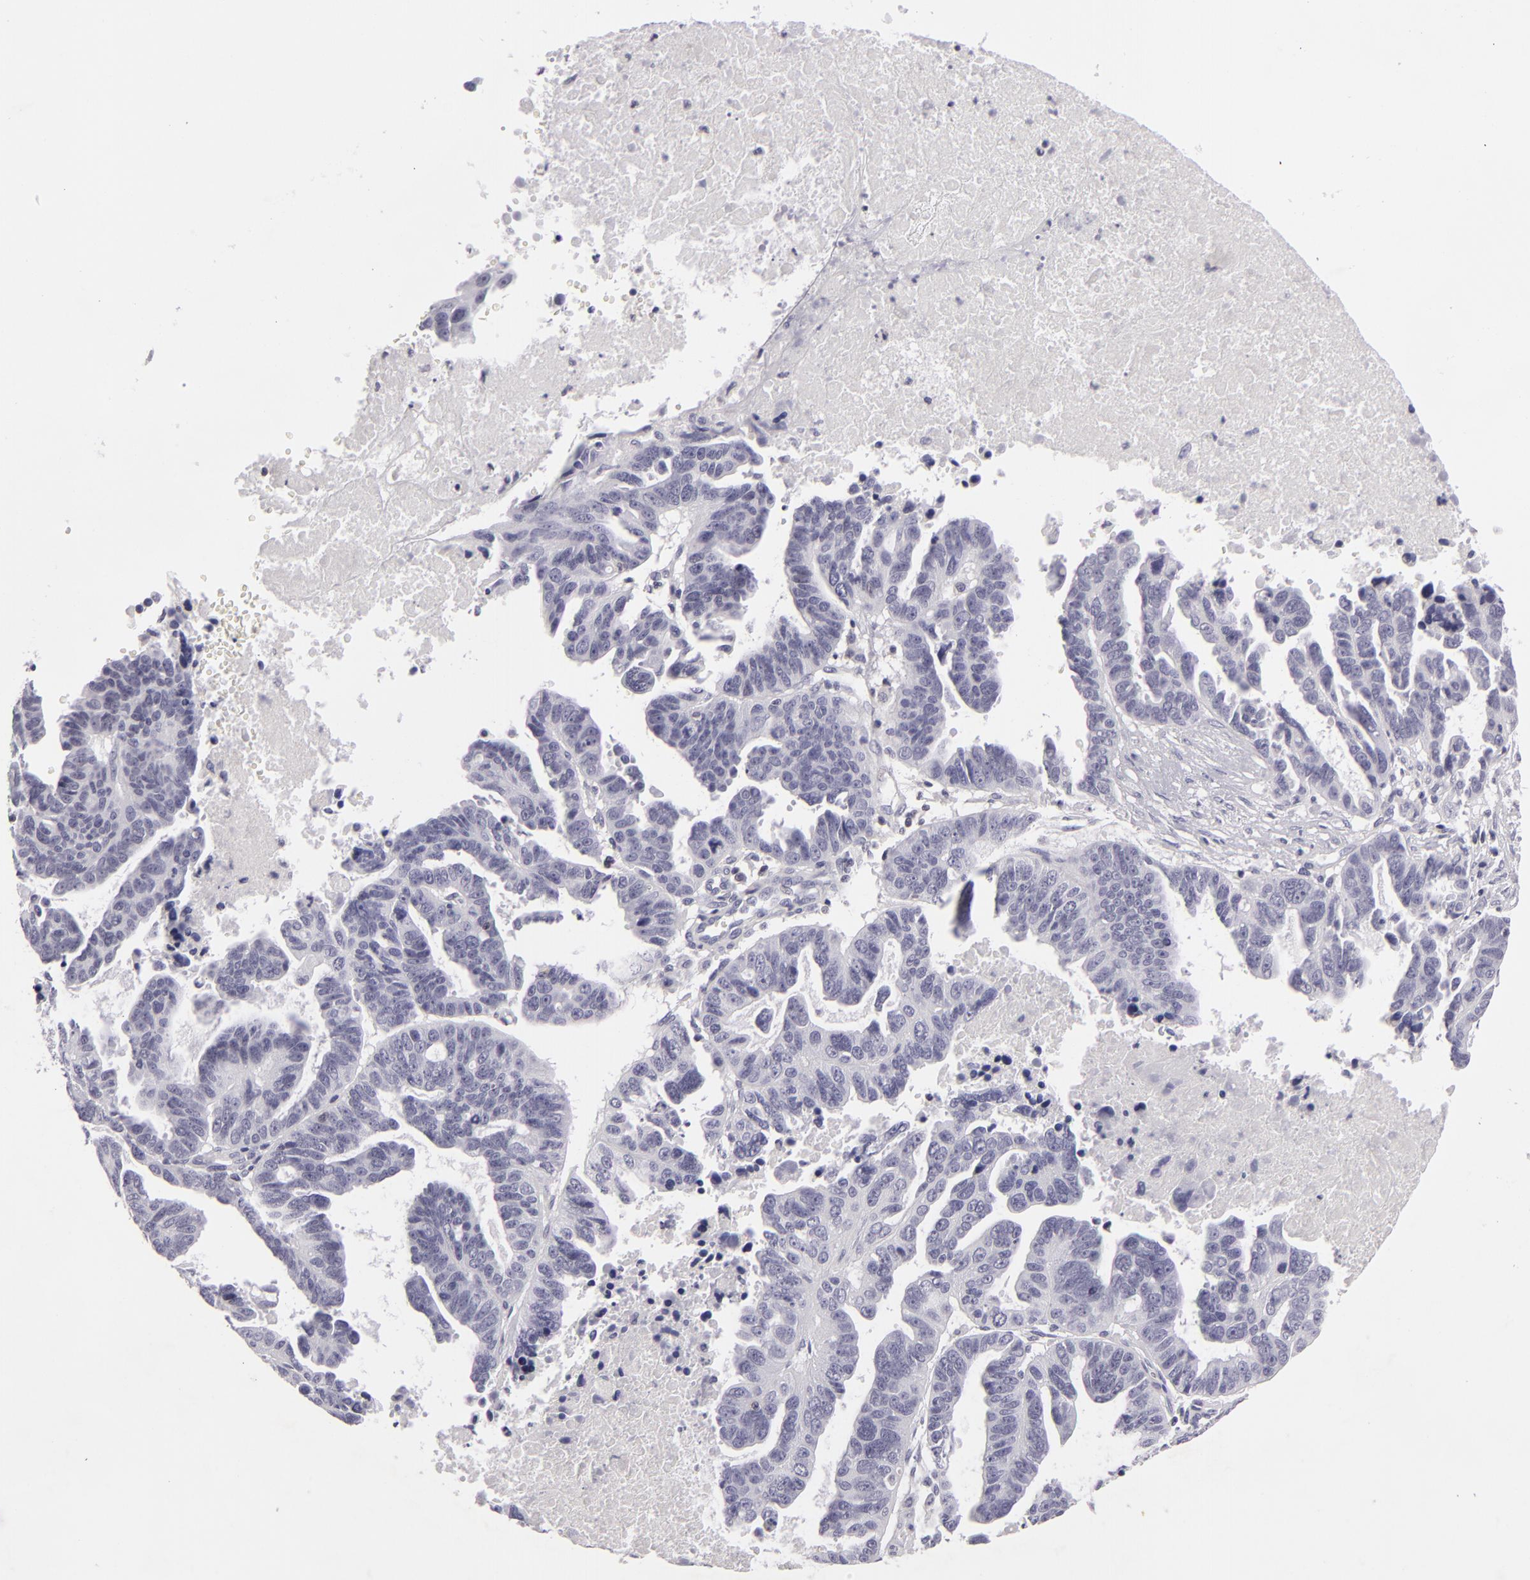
{"staining": {"intensity": "negative", "quantity": "none", "location": "none"}, "tissue": "ovarian cancer", "cell_type": "Tumor cells", "image_type": "cancer", "snomed": [{"axis": "morphology", "description": "Carcinoma, endometroid"}, {"axis": "morphology", "description": "Cystadenocarcinoma, serous, NOS"}, {"axis": "topography", "description": "Ovary"}], "caption": "Tumor cells show no significant expression in ovarian cancer.", "gene": "KCNAB2", "patient": {"sex": "female", "age": 45}}